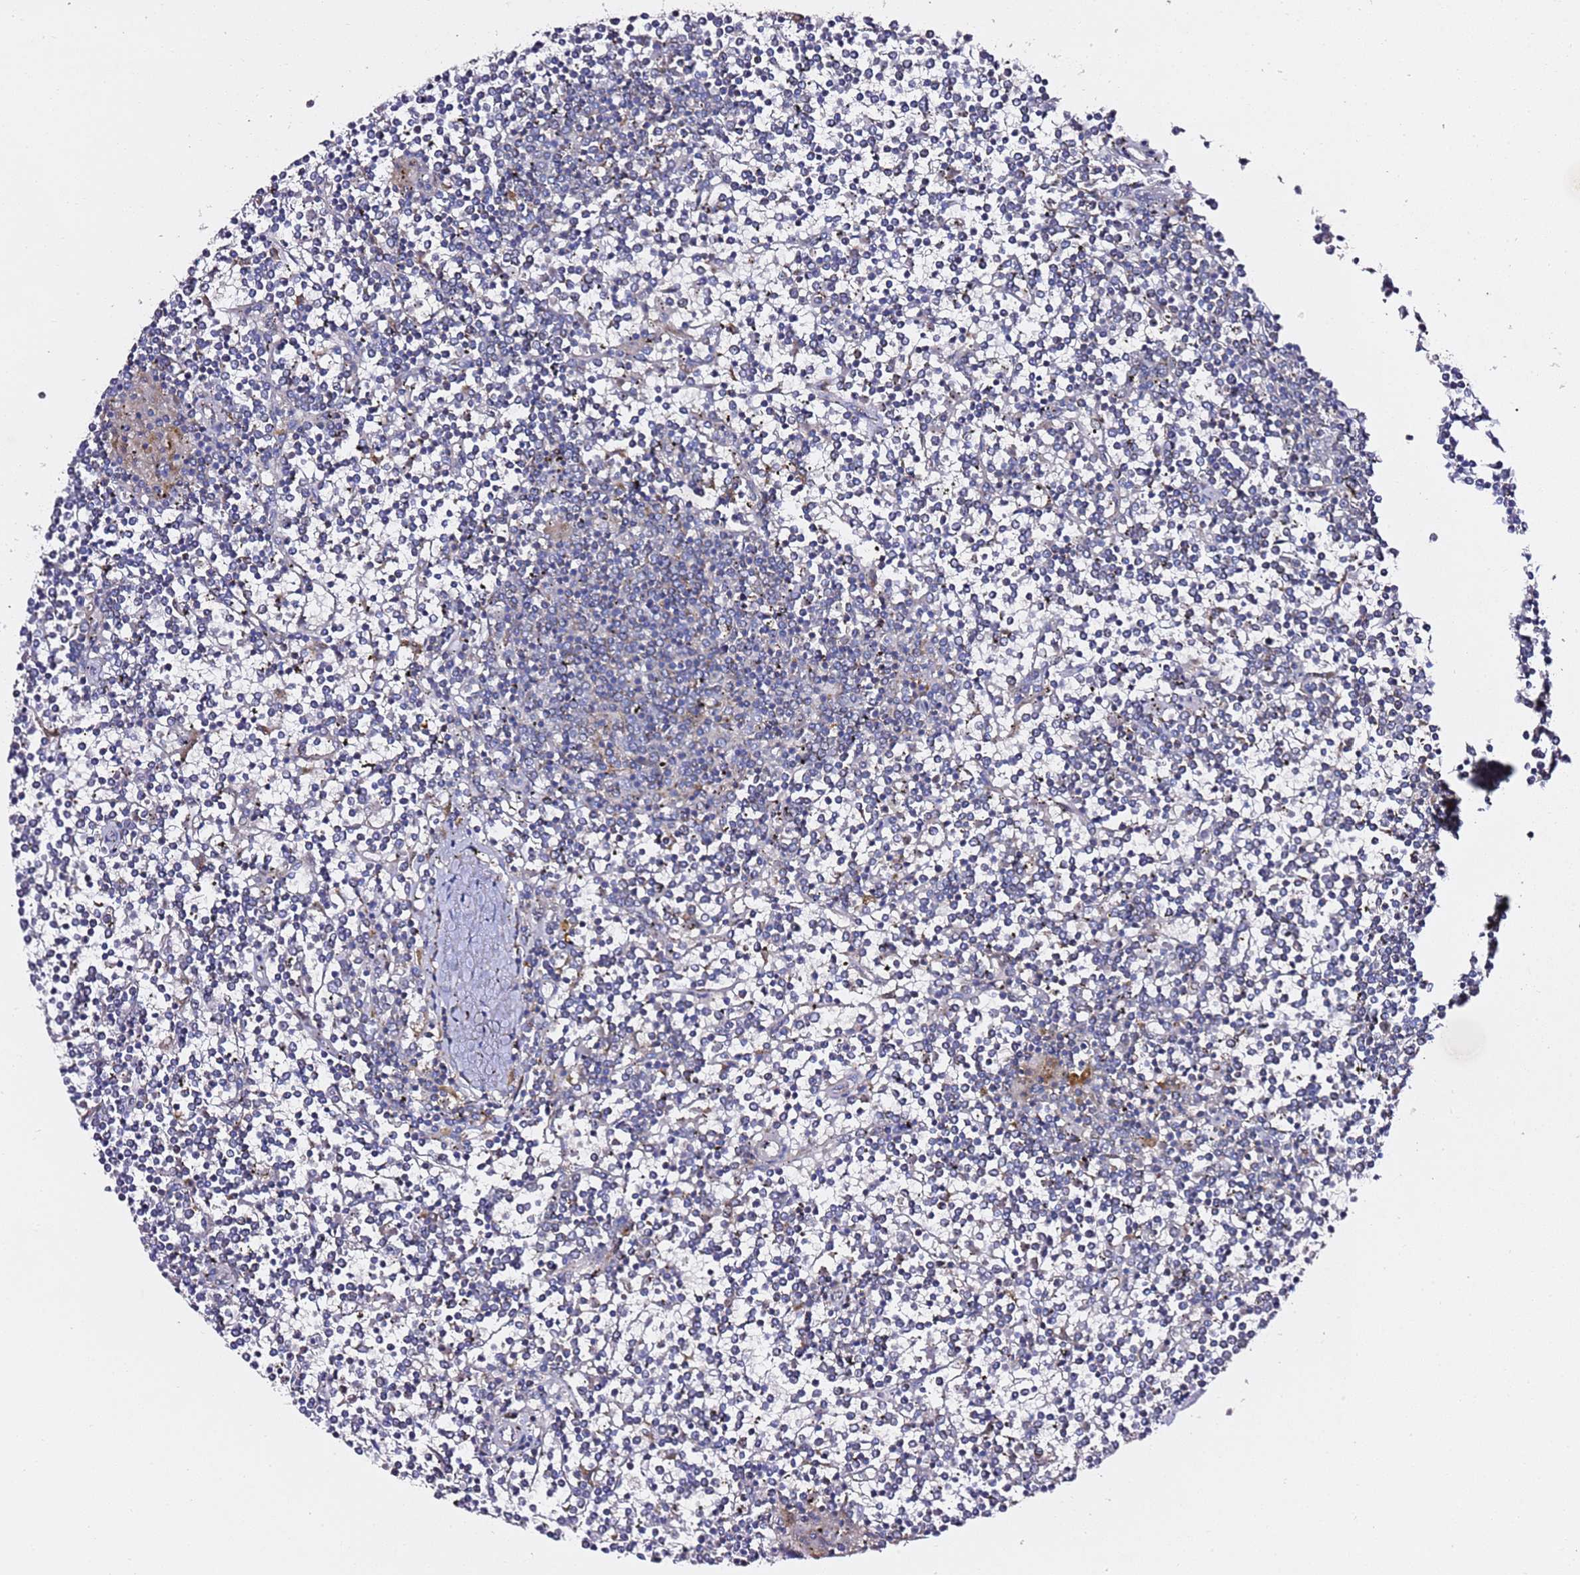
{"staining": {"intensity": "weak", "quantity": "25%-75%", "location": "cytoplasmic/membranous"}, "tissue": "lymphoma", "cell_type": "Tumor cells", "image_type": "cancer", "snomed": [{"axis": "morphology", "description": "Malignant lymphoma, non-Hodgkin's type, Low grade"}, {"axis": "topography", "description": "Spleen"}], "caption": "This micrograph exhibits IHC staining of low-grade malignant lymphoma, non-Hodgkin's type, with low weak cytoplasmic/membranous positivity in approximately 25%-75% of tumor cells.", "gene": "C19orf12", "patient": {"sex": "female", "age": 19}}